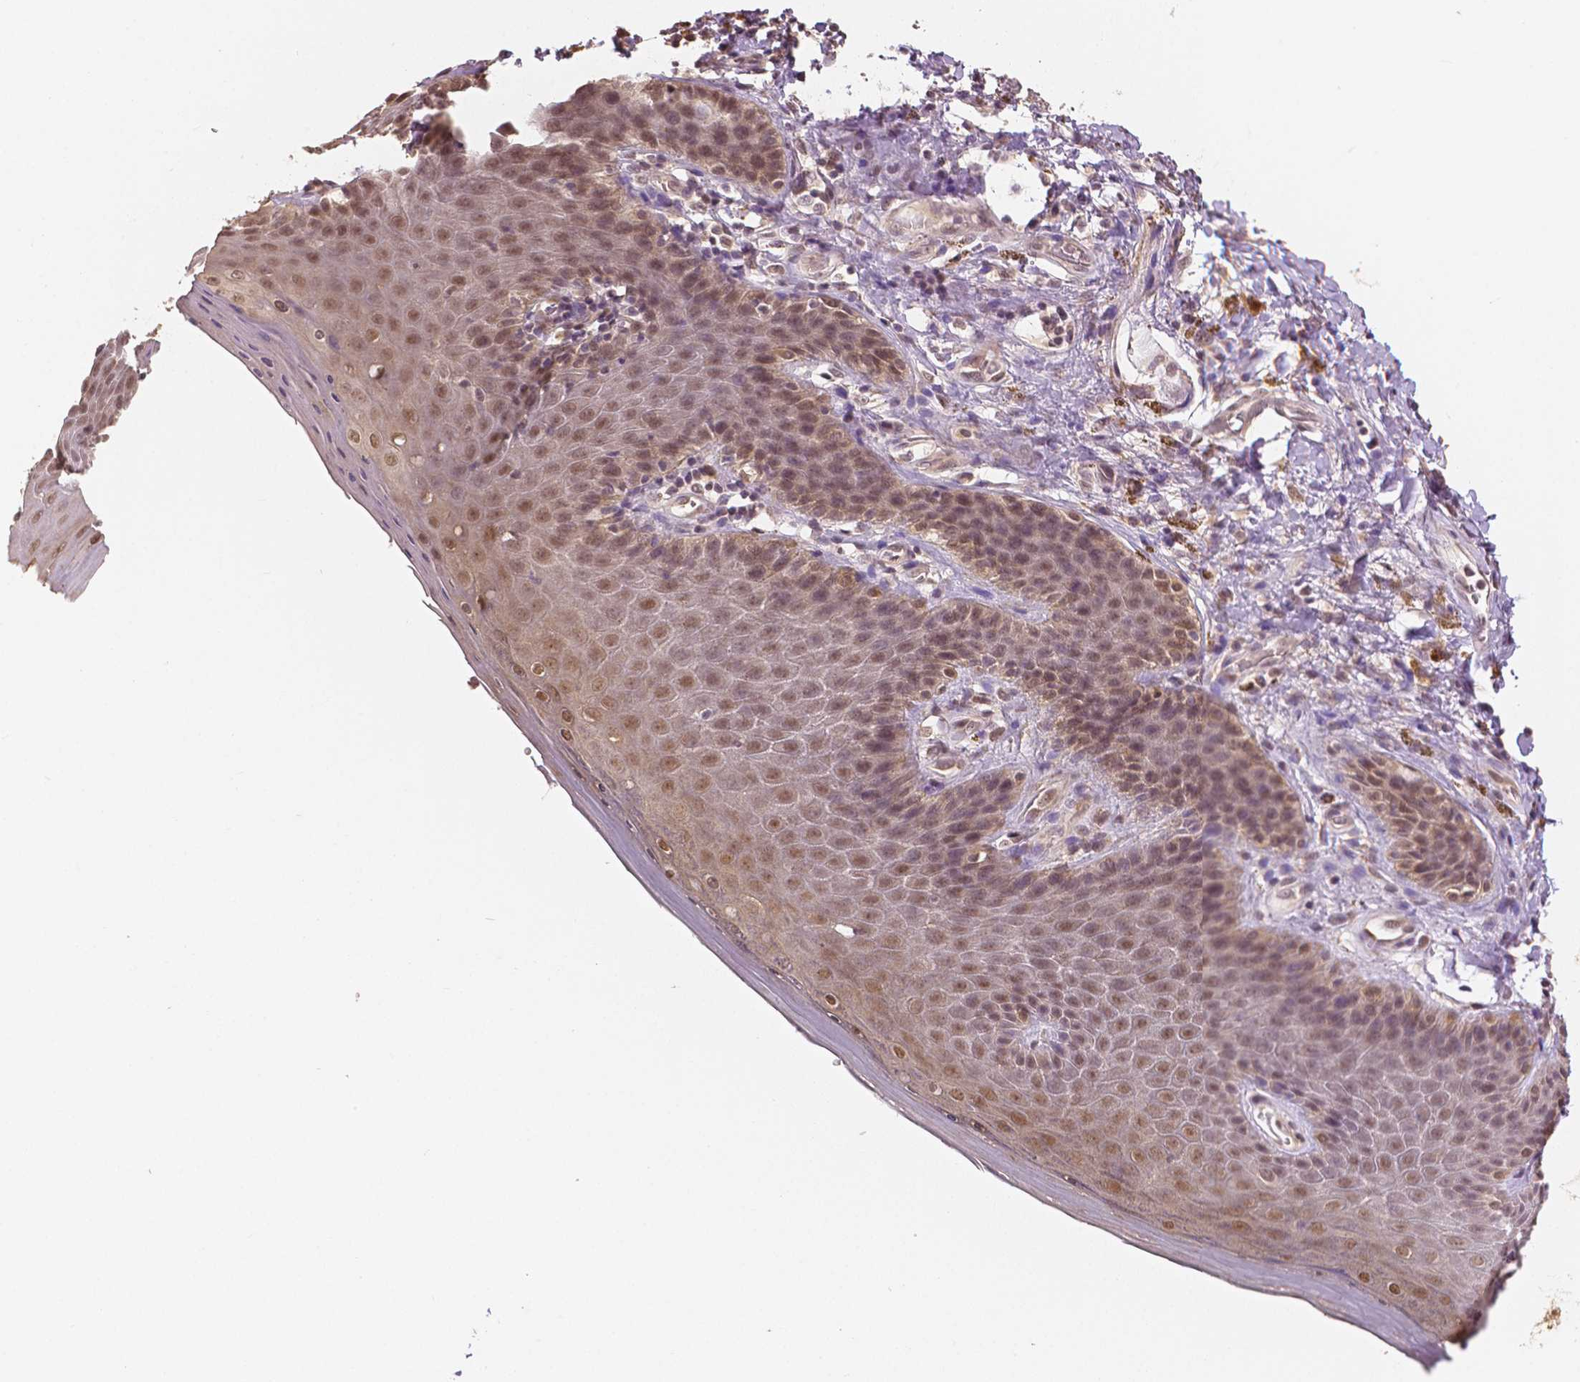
{"staining": {"intensity": "moderate", "quantity": "<25%", "location": "nuclear"}, "tissue": "skin", "cell_type": "Epidermal cells", "image_type": "normal", "snomed": [{"axis": "morphology", "description": "Normal tissue, NOS"}, {"axis": "topography", "description": "Anal"}, {"axis": "topography", "description": "Peripheral nerve tissue"}], "caption": "An image showing moderate nuclear expression in about <25% of epidermal cells in normal skin, as visualized by brown immunohistochemical staining.", "gene": "MAP1LC3B", "patient": {"sex": "male", "age": 53}}